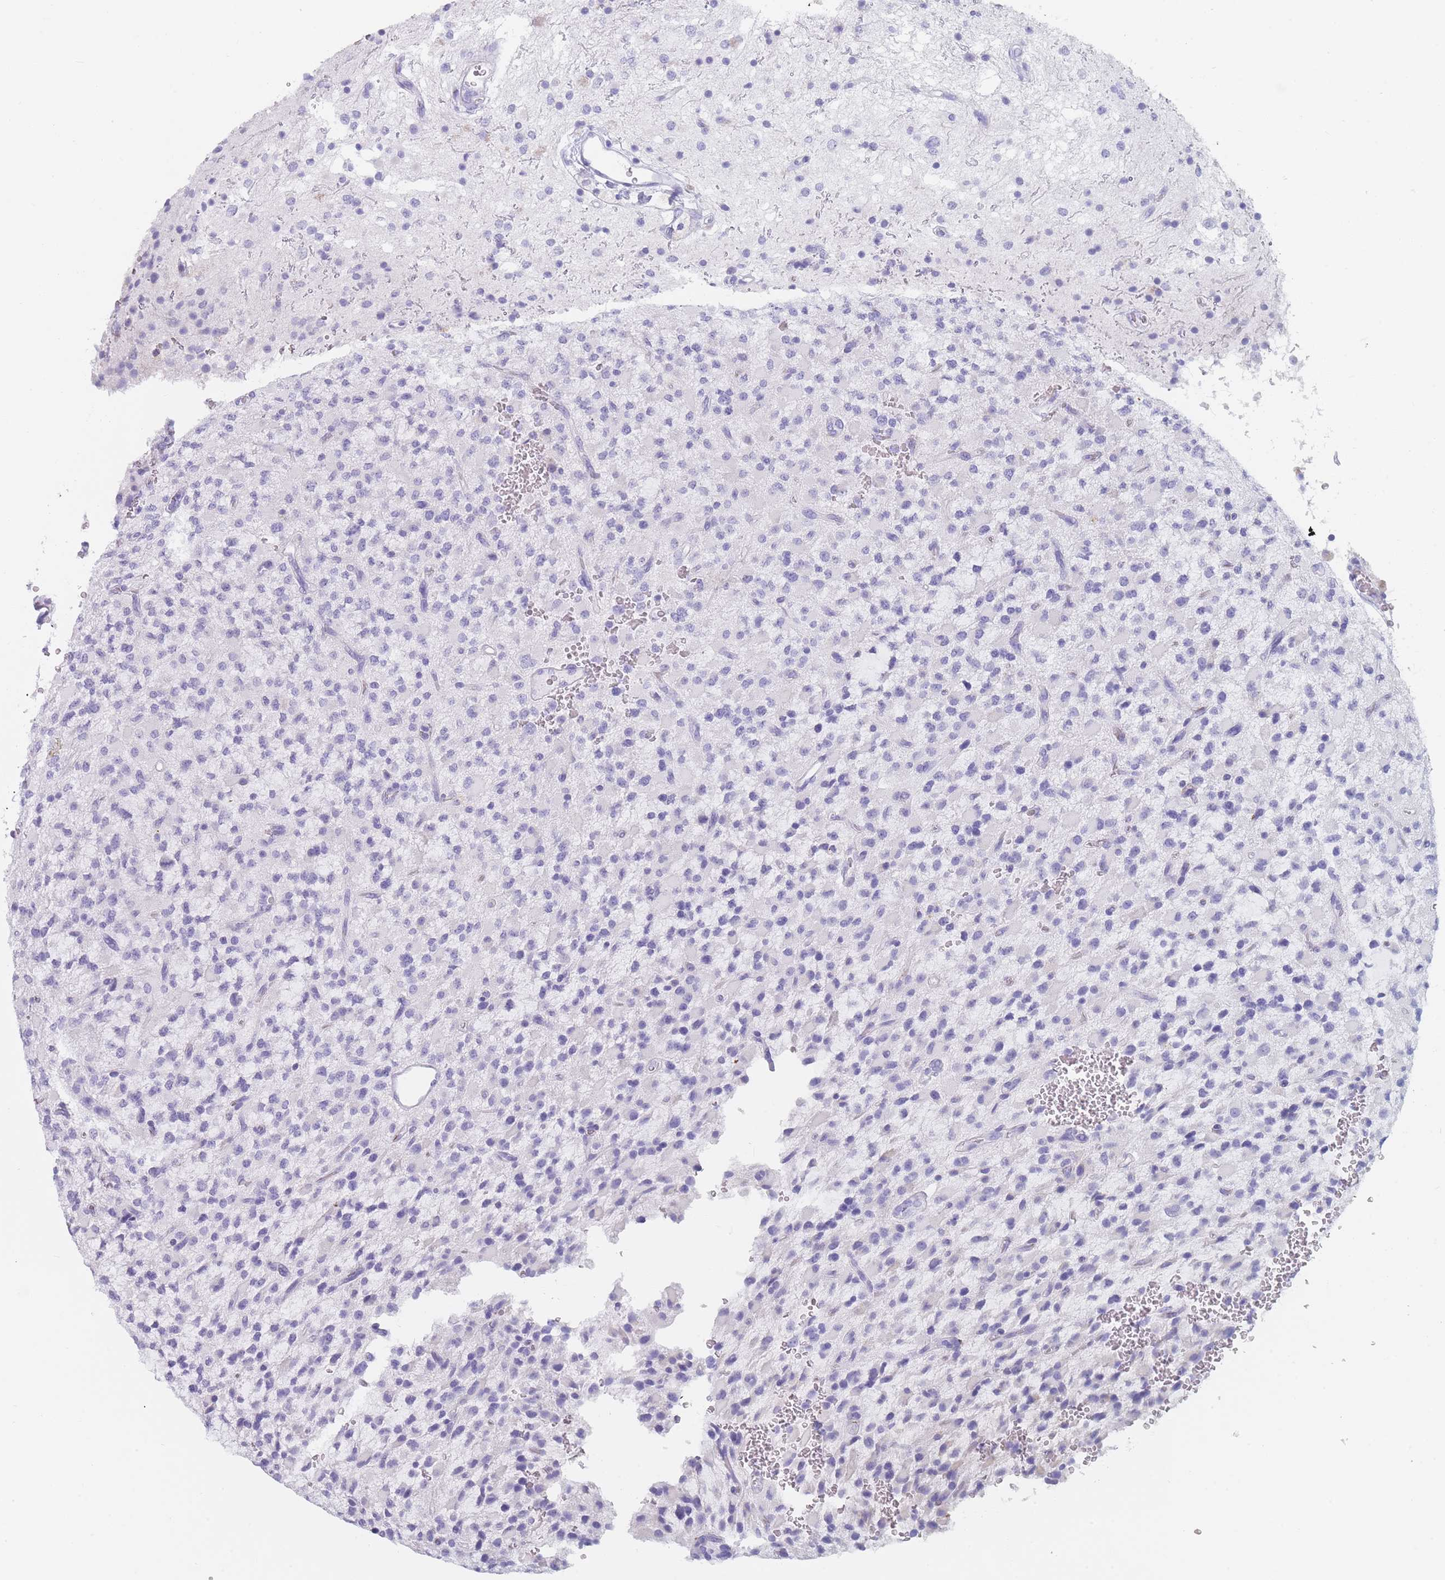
{"staining": {"intensity": "negative", "quantity": "none", "location": "none"}, "tissue": "glioma", "cell_type": "Tumor cells", "image_type": "cancer", "snomed": [{"axis": "morphology", "description": "Glioma, malignant, High grade"}, {"axis": "topography", "description": "Brain"}], "caption": "Tumor cells show no significant staining in malignant high-grade glioma.", "gene": "OR5D16", "patient": {"sex": "male", "age": 34}}